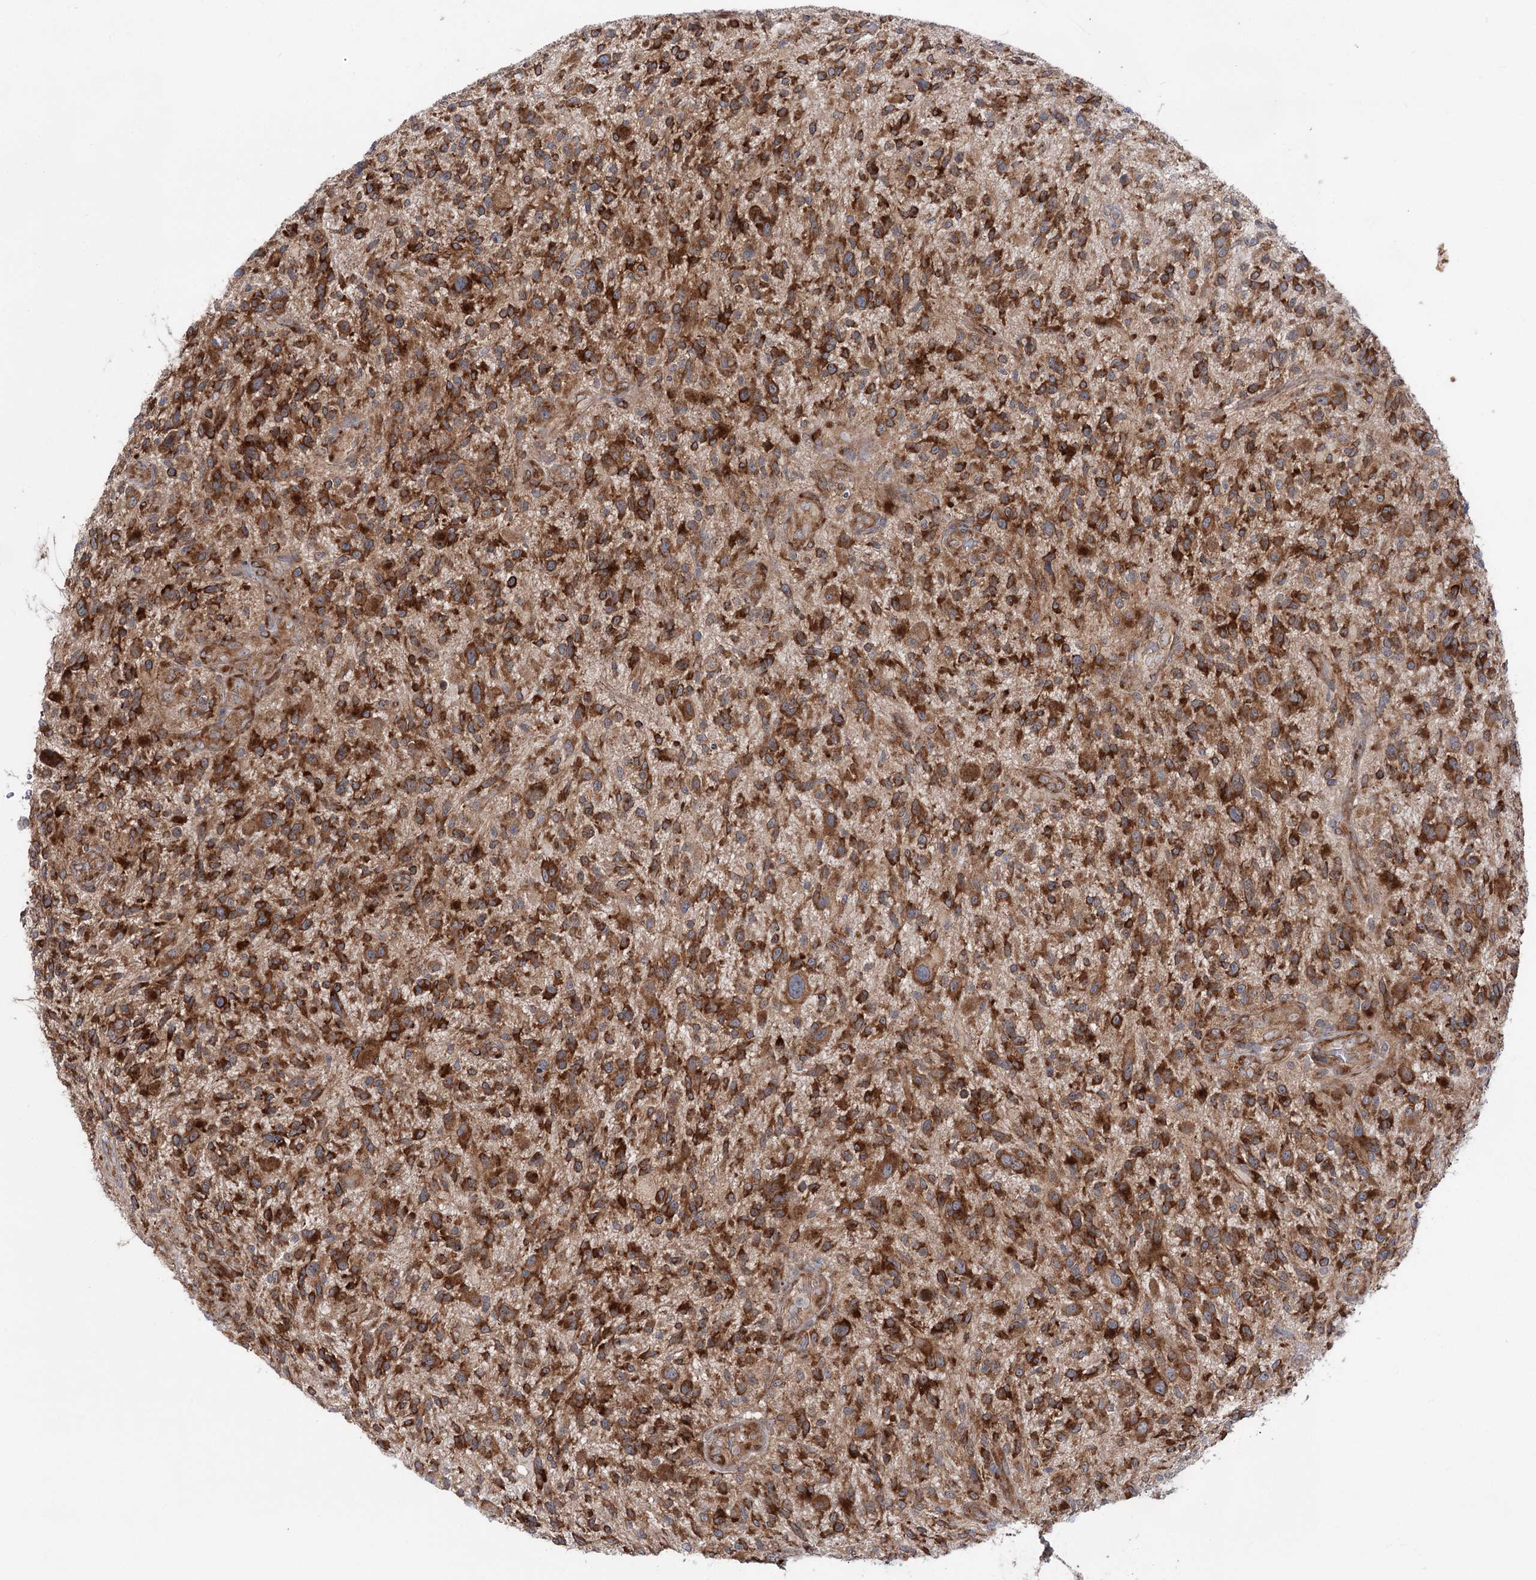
{"staining": {"intensity": "strong", "quantity": ">75%", "location": "cytoplasmic/membranous"}, "tissue": "glioma", "cell_type": "Tumor cells", "image_type": "cancer", "snomed": [{"axis": "morphology", "description": "Glioma, malignant, High grade"}, {"axis": "topography", "description": "Brain"}], "caption": "Strong cytoplasmic/membranous staining is present in about >75% of tumor cells in glioma.", "gene": "VWA2", "patient": {"sex": "male", "age": 47}}